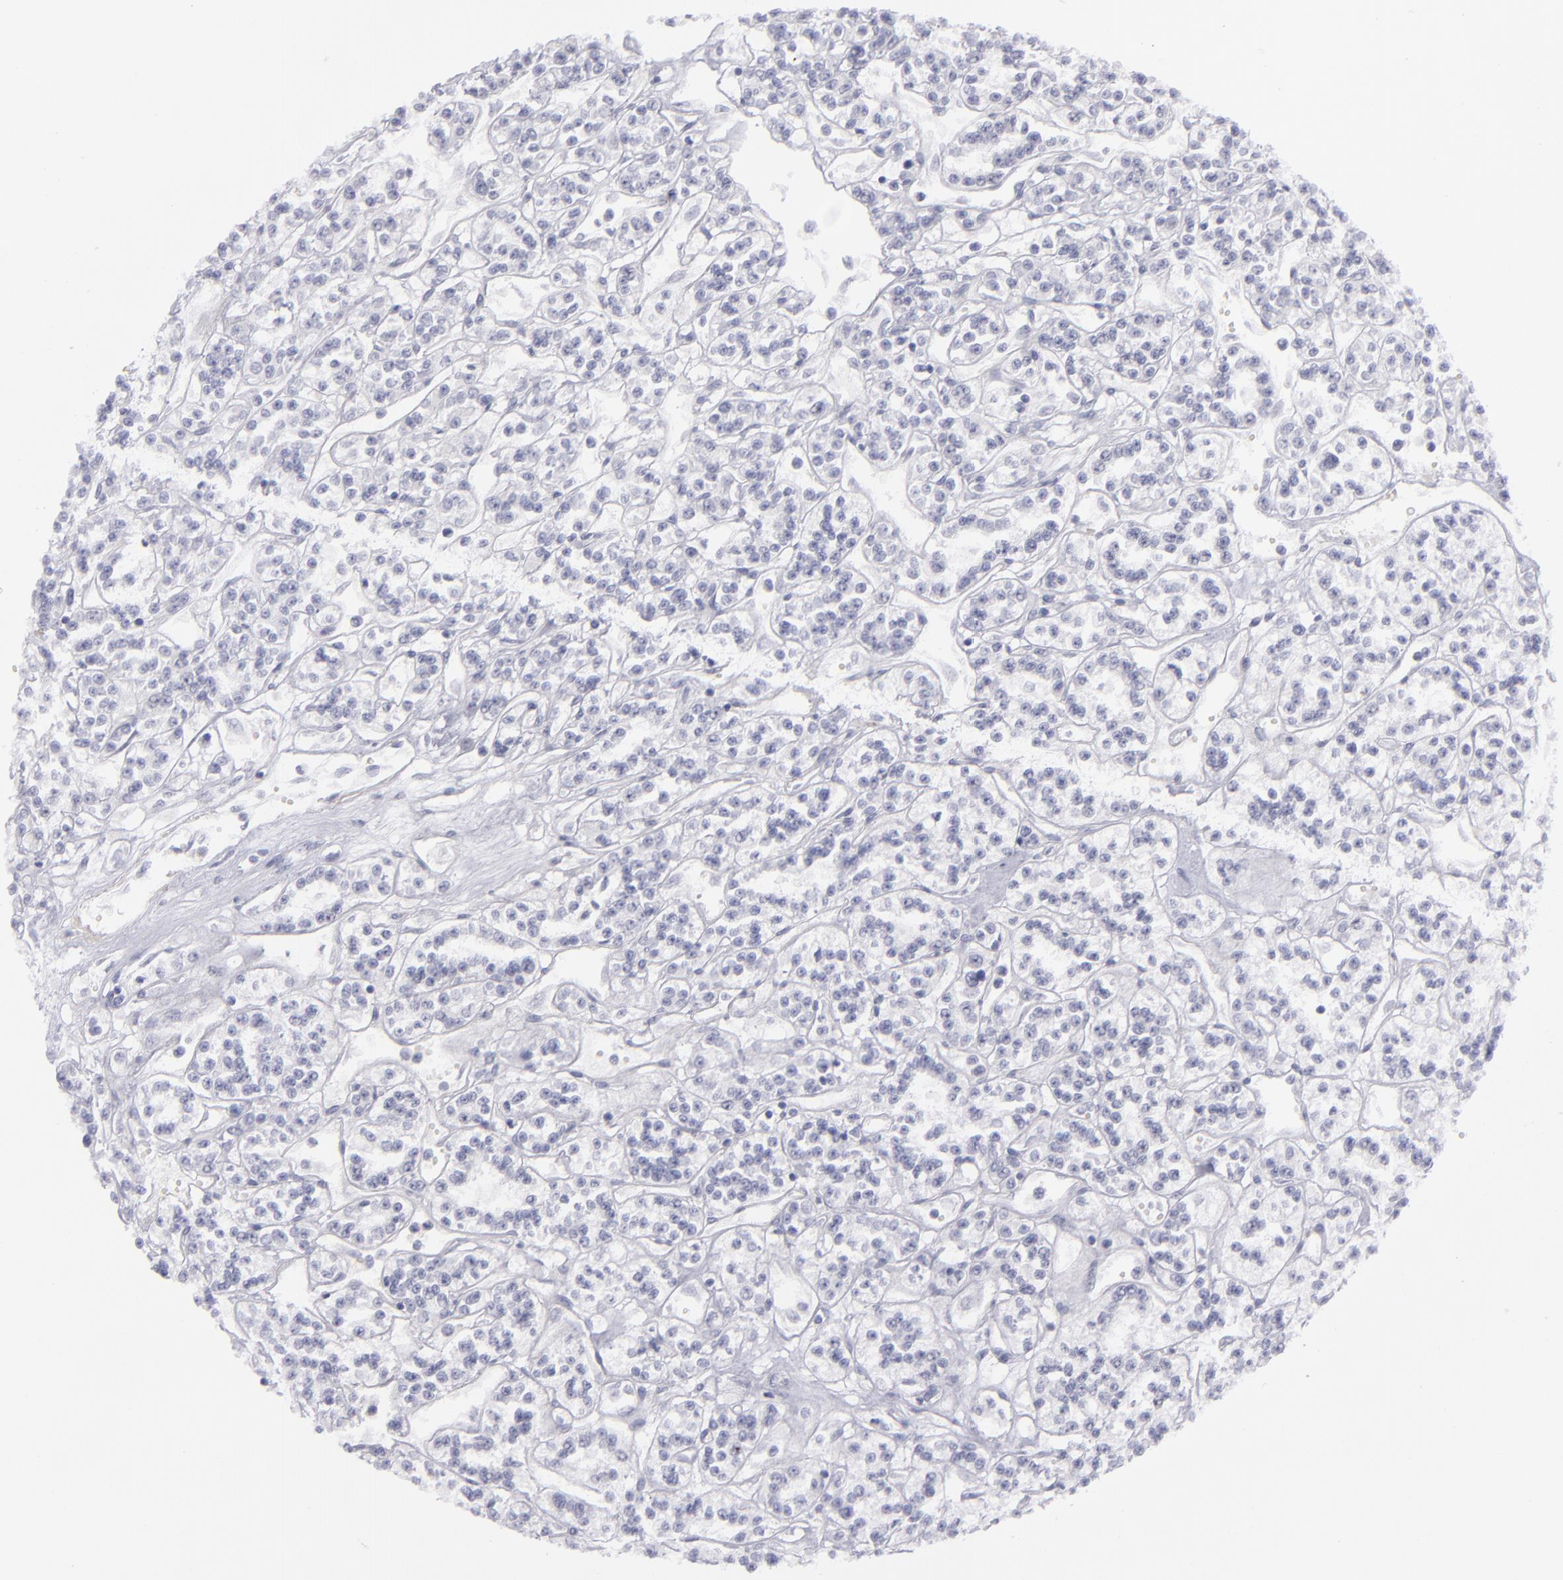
{"staining": {"intensity": "negative", "quantity": "none", "location": "none"}, "tissue": "renal cancer", "cell_type": "Tumor cells", "image_type": "cancer", "snomed": [{"axis": "morphology", "description": "Adenocarcinoma, NOS"}, {"axis": "topography", "description": "Kidney"}], "caption": "Tumor cells are negative for protein expression in human adenocarcinoma (renal).", "gene": "MYH11", "patient": {"sex": "female", "age": 76}}